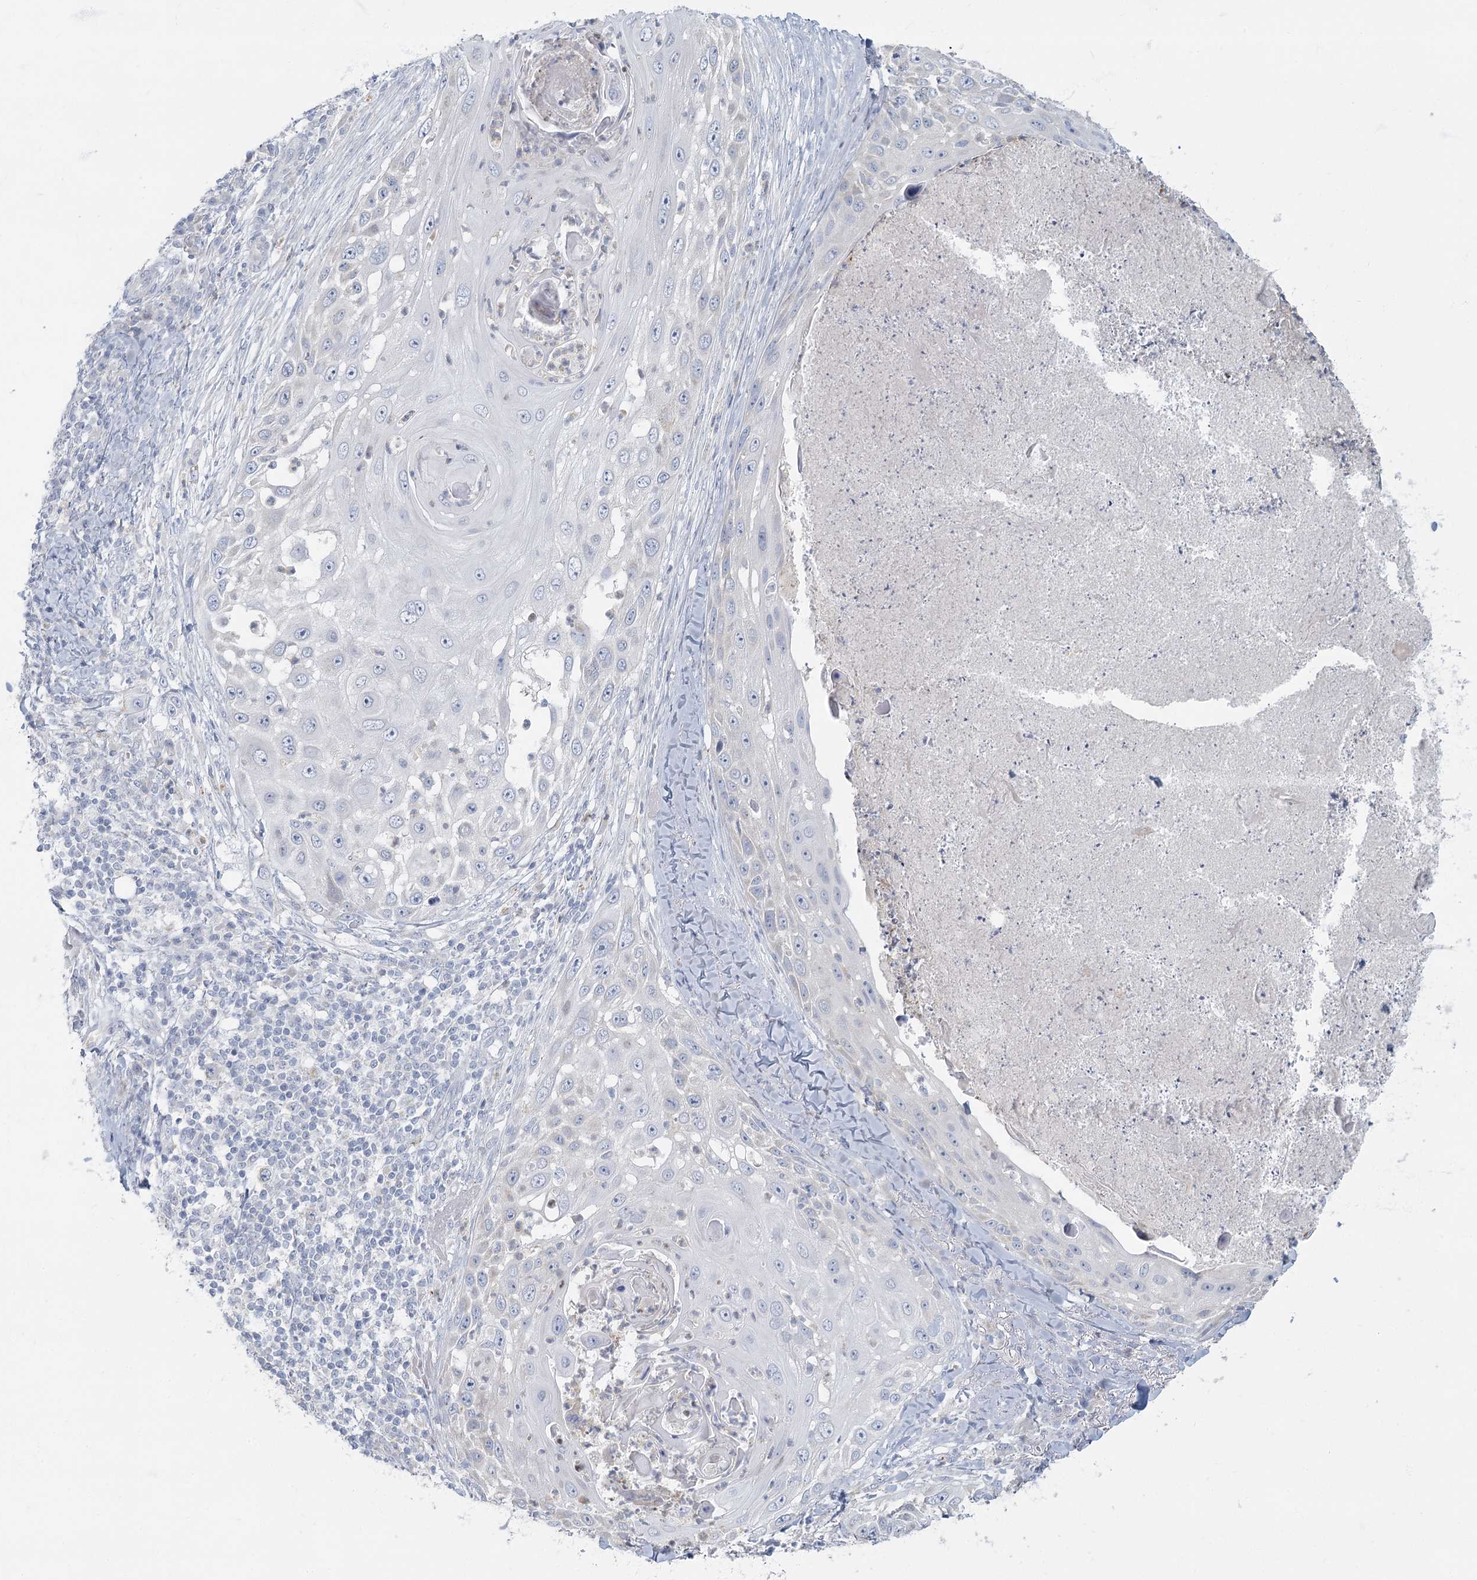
{"staining": {"intensity": "negative", "quantity": "none", "location": "none"}, "tissue": "skin cancer", "cell_type": "Tumor cells", "image_type": "cancer", "snomed": [{"axis": "morphology", "description": "Squamous cell carcinoma, NOS"}, {"axis": "topography", "description": "Skin"}], "caption": "An image of skin cancer stained for a protein shows no brown staining in tumor cells.", "gene": "FAM110C", "patient": {"sex": "female", "age": 44}}